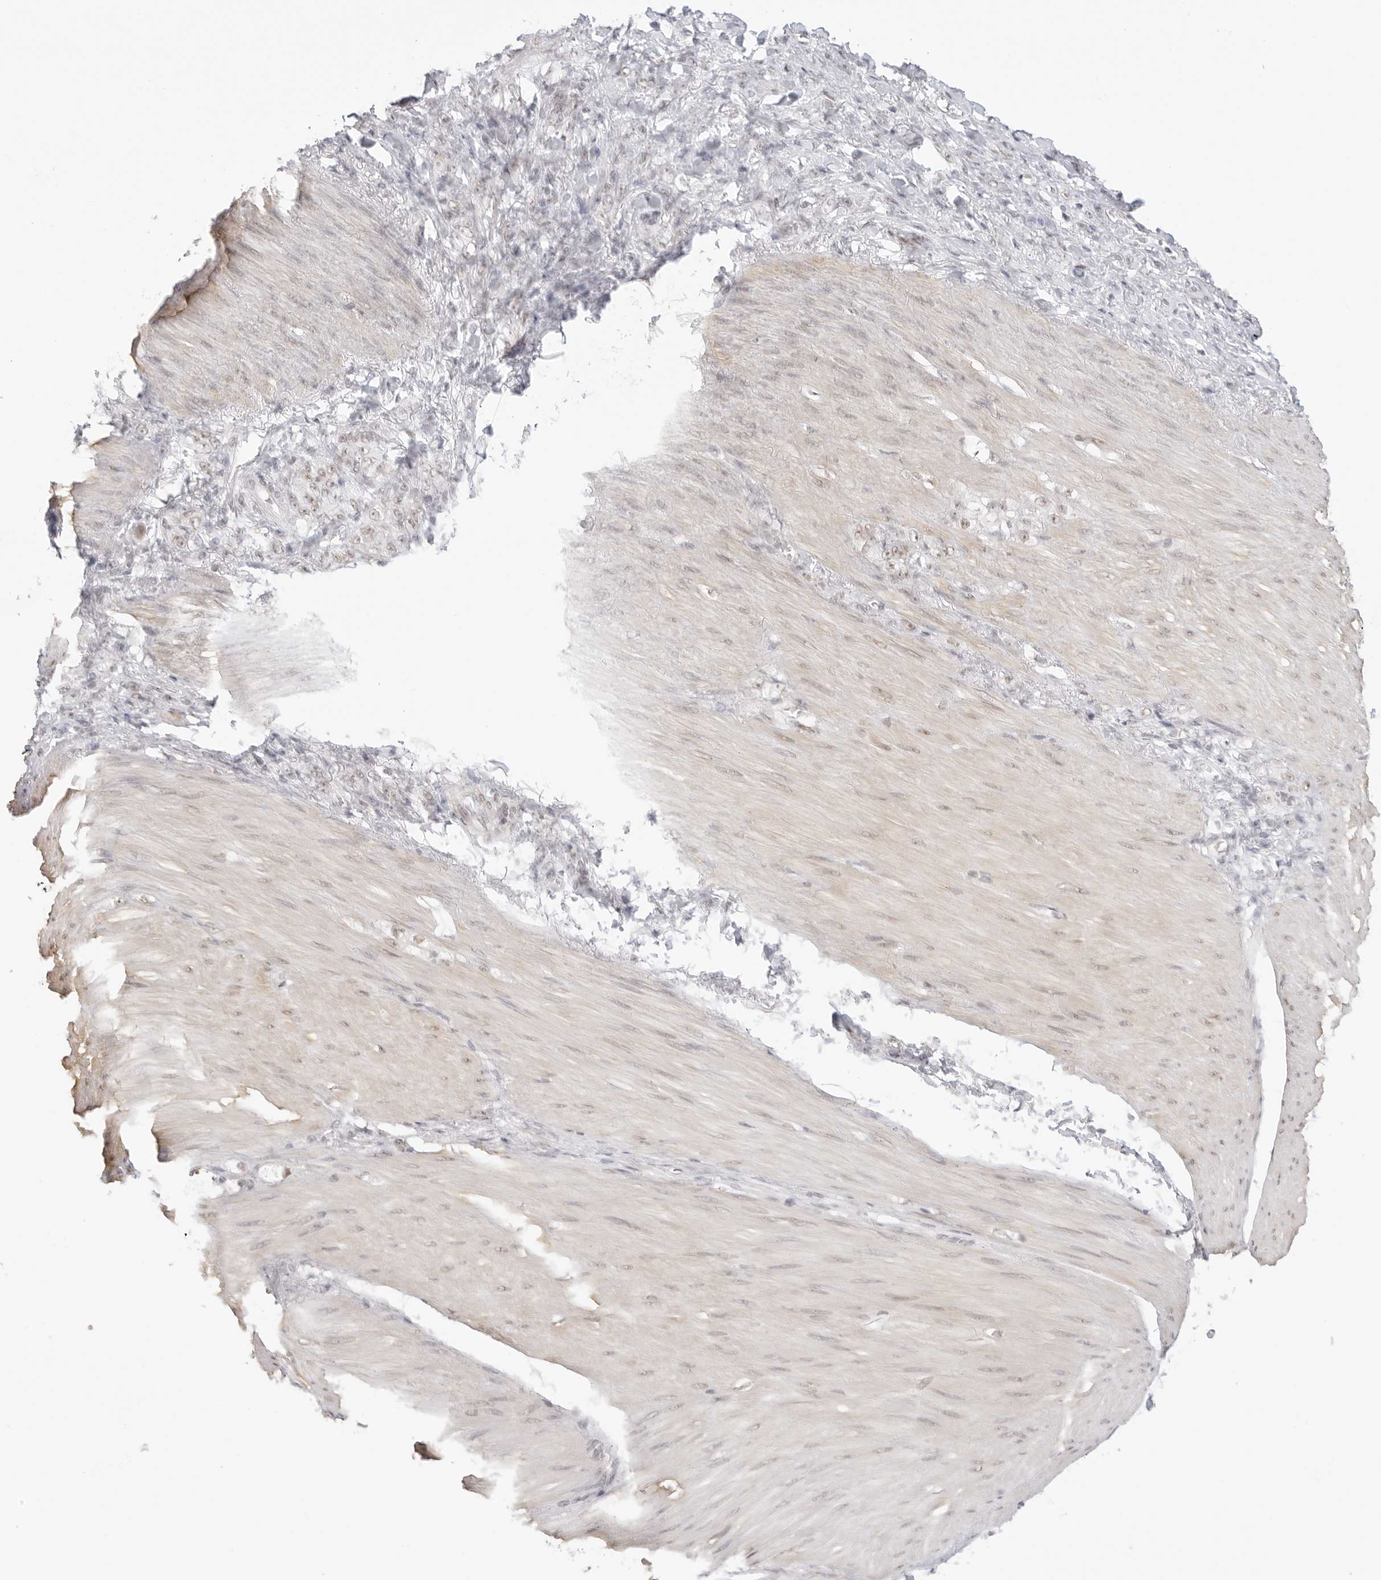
{"staining": {"intensity": "weak", "quantity": "25%-75%", "location": "nuclear"}, "tissue": "stomach cancer", "cell_type": "Tumor cells", "image_type": "cancer", "snomed": [{"axis": "morphology", "description": "Normal tissue, NOS"}, {"axis": "morphology", "description": "Adenocarcinoma, NOS"}, {"axis": "topography", "description": "Stomach"}], "caption": "Immunohistochemical staining of human stomach adenocarcinoma shows low levels of weak nuclear positivity in about 25%-75% of tumor cells. (DAB (3,3'-diaminobenzidine) = brown stain, brightfield microscopy at high magnification).", "gene": "TCIM", "patient": {"sex": "male", "age": 82}}